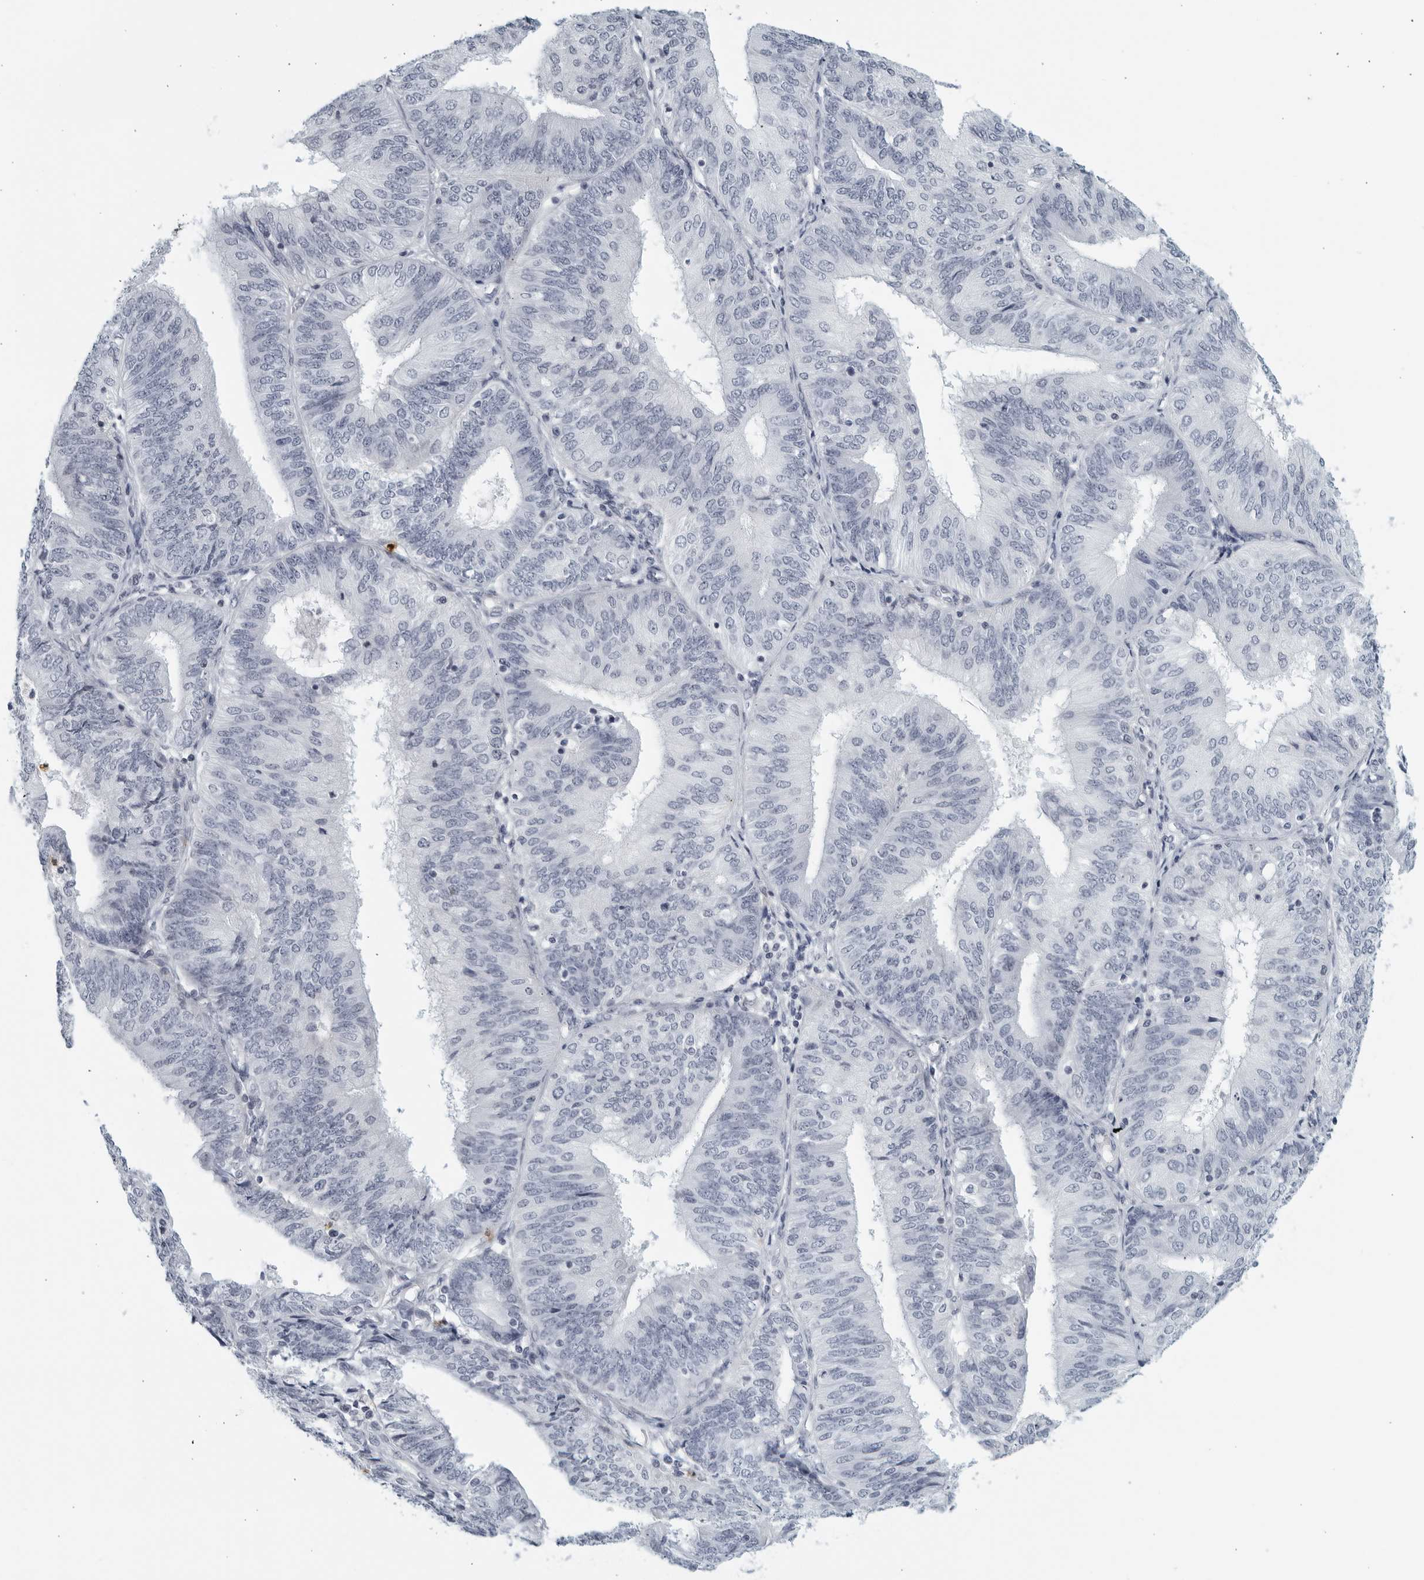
{"staining": {"intensity": "negative", "quantity": "none", "location": "none"}, "tissue": "endometrial cancer", "cell_type": "Tumor cells", "image_type": "cancer", "snomed": [{"axis": "morphology", "description": "Adenocarcinoma, NOS"}, {"axis": "topography", "description": "Endometrium"}], "caption": "A micrograph of endometrial cancer (adenocarcinoma) stained for a protein exhibits no brown staining in tumor cells.", "gene": "KLK7", "patient": {"sex": "female", "age": 58}}